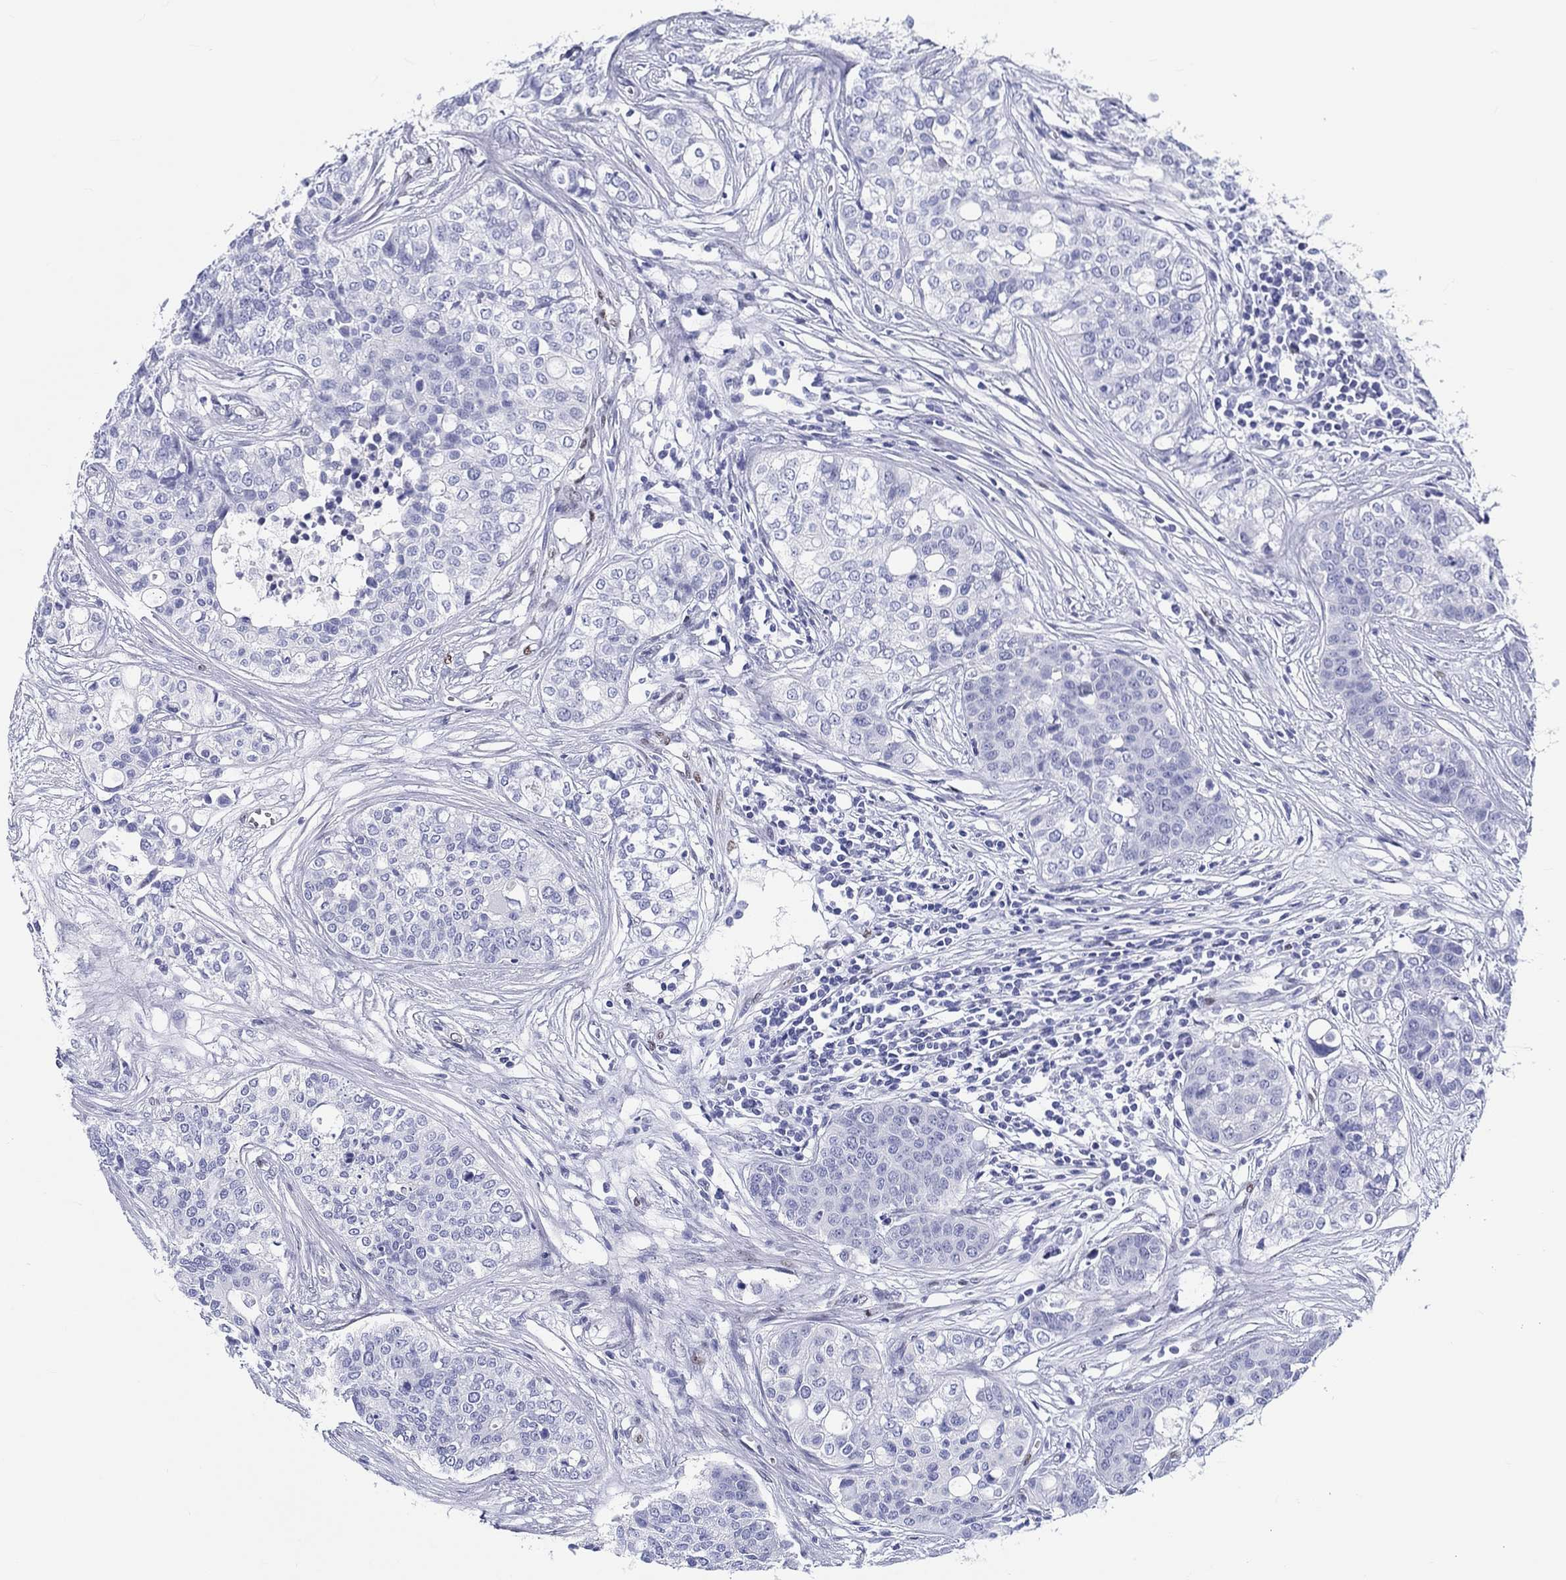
{"staining": {"intensity": "negative", "quantity": "none", "location": "none"}, "tissue": "carcinoid", "cell_type": "Tumor cells", "image_type": "cancer", "snomed": [{"axis": "morphology", "description": "Carcinoid, malignant, NOS"}, {"axis": "topography", "description": "Colon"}], "caption": "Immunohistochemistry of human malignant carcinoid displays no positivity in tumor cells. The staining was performed using DAB (3,3'-diaminobenzidine) to visualize the protein expression in brown, while the nuclei were stained in blue with hematoxylin (Magnification: 20x).", "gene": "H1-1", "patient": {"sex": "male", "age": 81}}